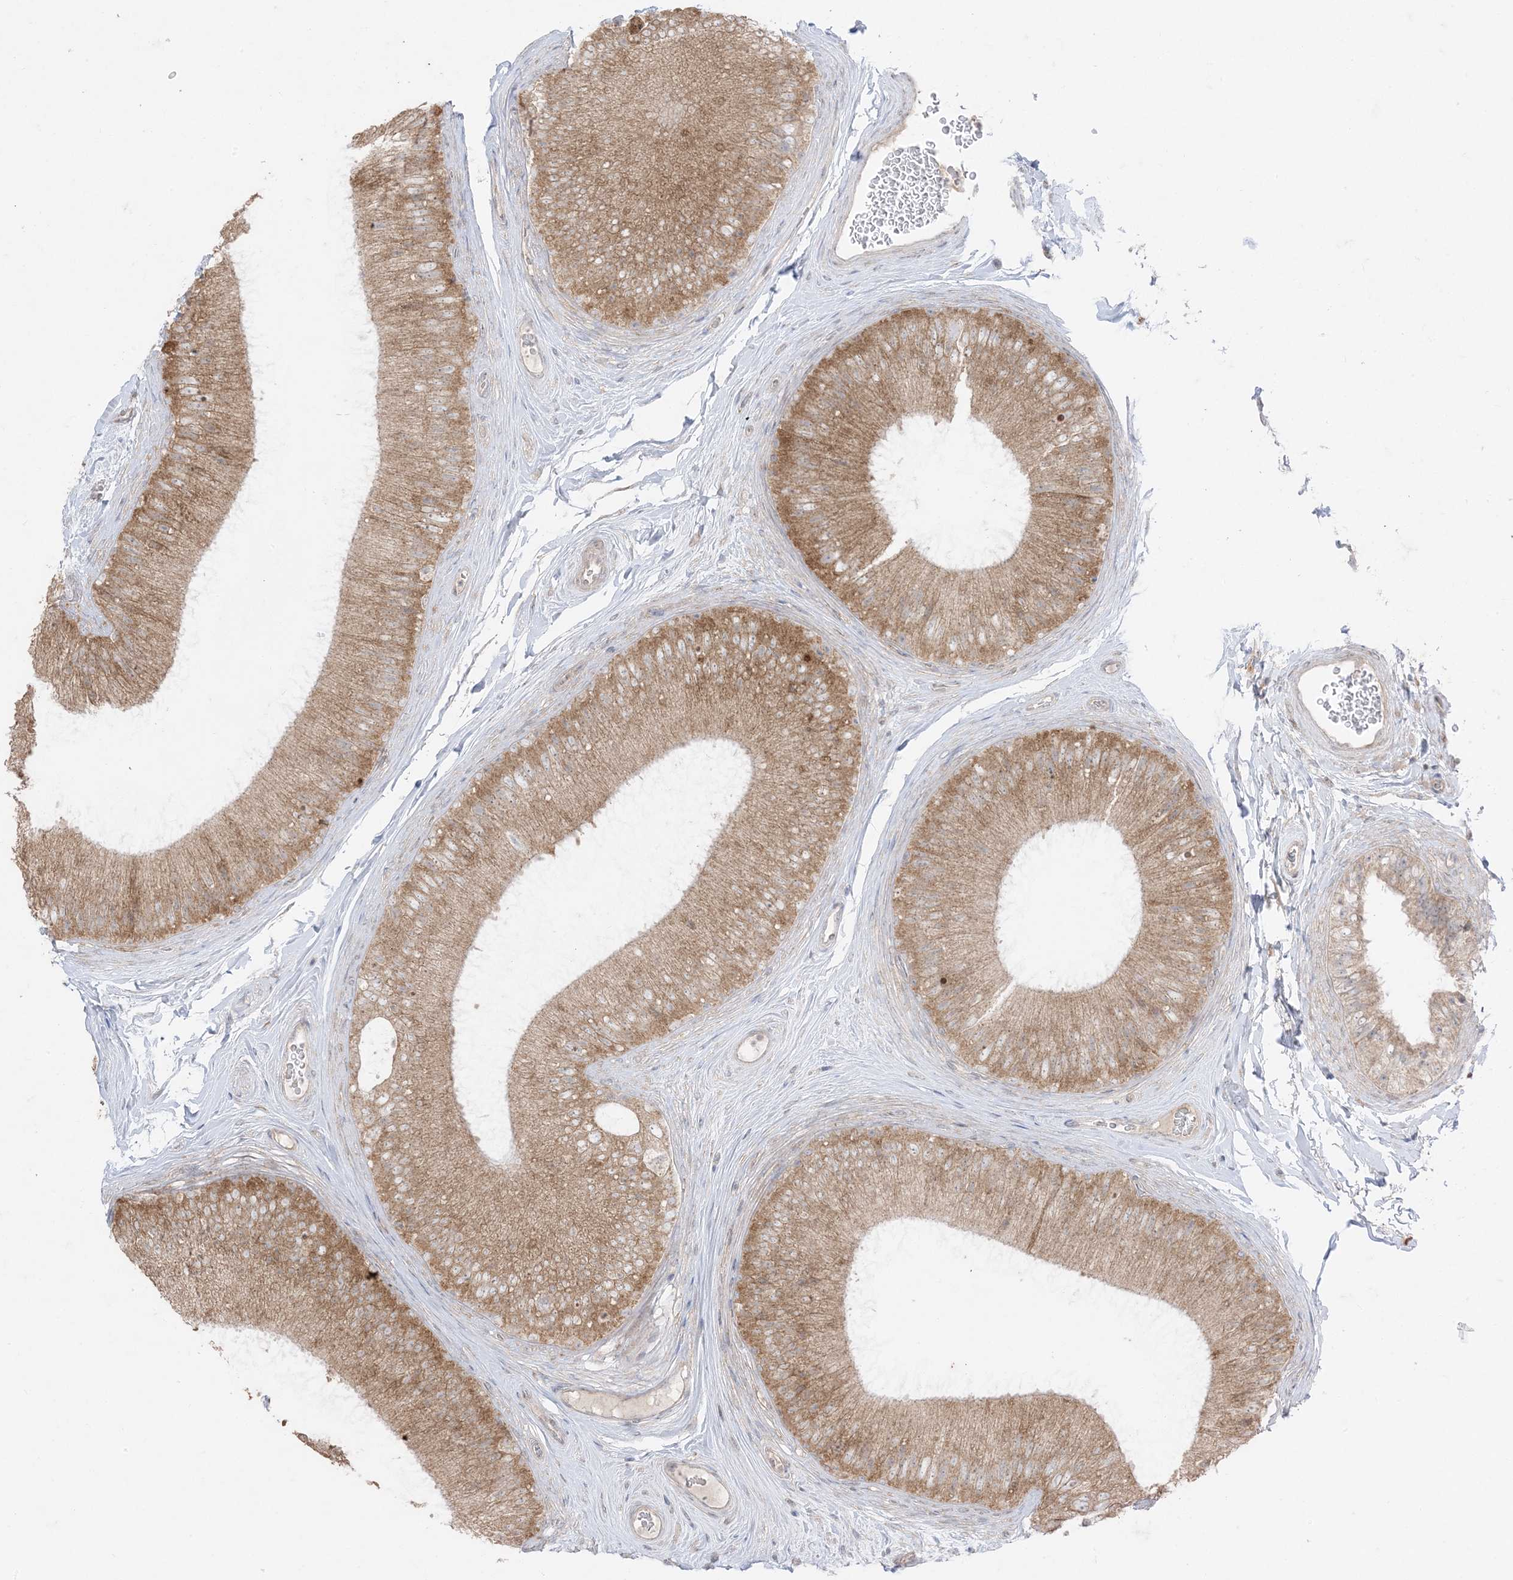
{"staining": {"intensity": "strong", "quantity": ">75%", "location": "cytoplasmic/membranous"}, "tissue": "epididymis", "cell_type": "Glandular cells", "image_type": "normal", "snomed": [{"axis": "morphology", "description": "Normal tissue, NOS"}, {"axis": "topography", "description": "Epididymis"}], "caption": "An IHC photomicrograph of benign tissue is shown. Protein staining in brown labels strong cytoplasmic/membranous positivity in epididymis within glandular cells. (DAB (3,3'-diaminobenzidine) IHC, brown staining for protein, blue staining for nuclei).", "gene": "ODC1", "patient": {"sex": "male", "age": 45}}